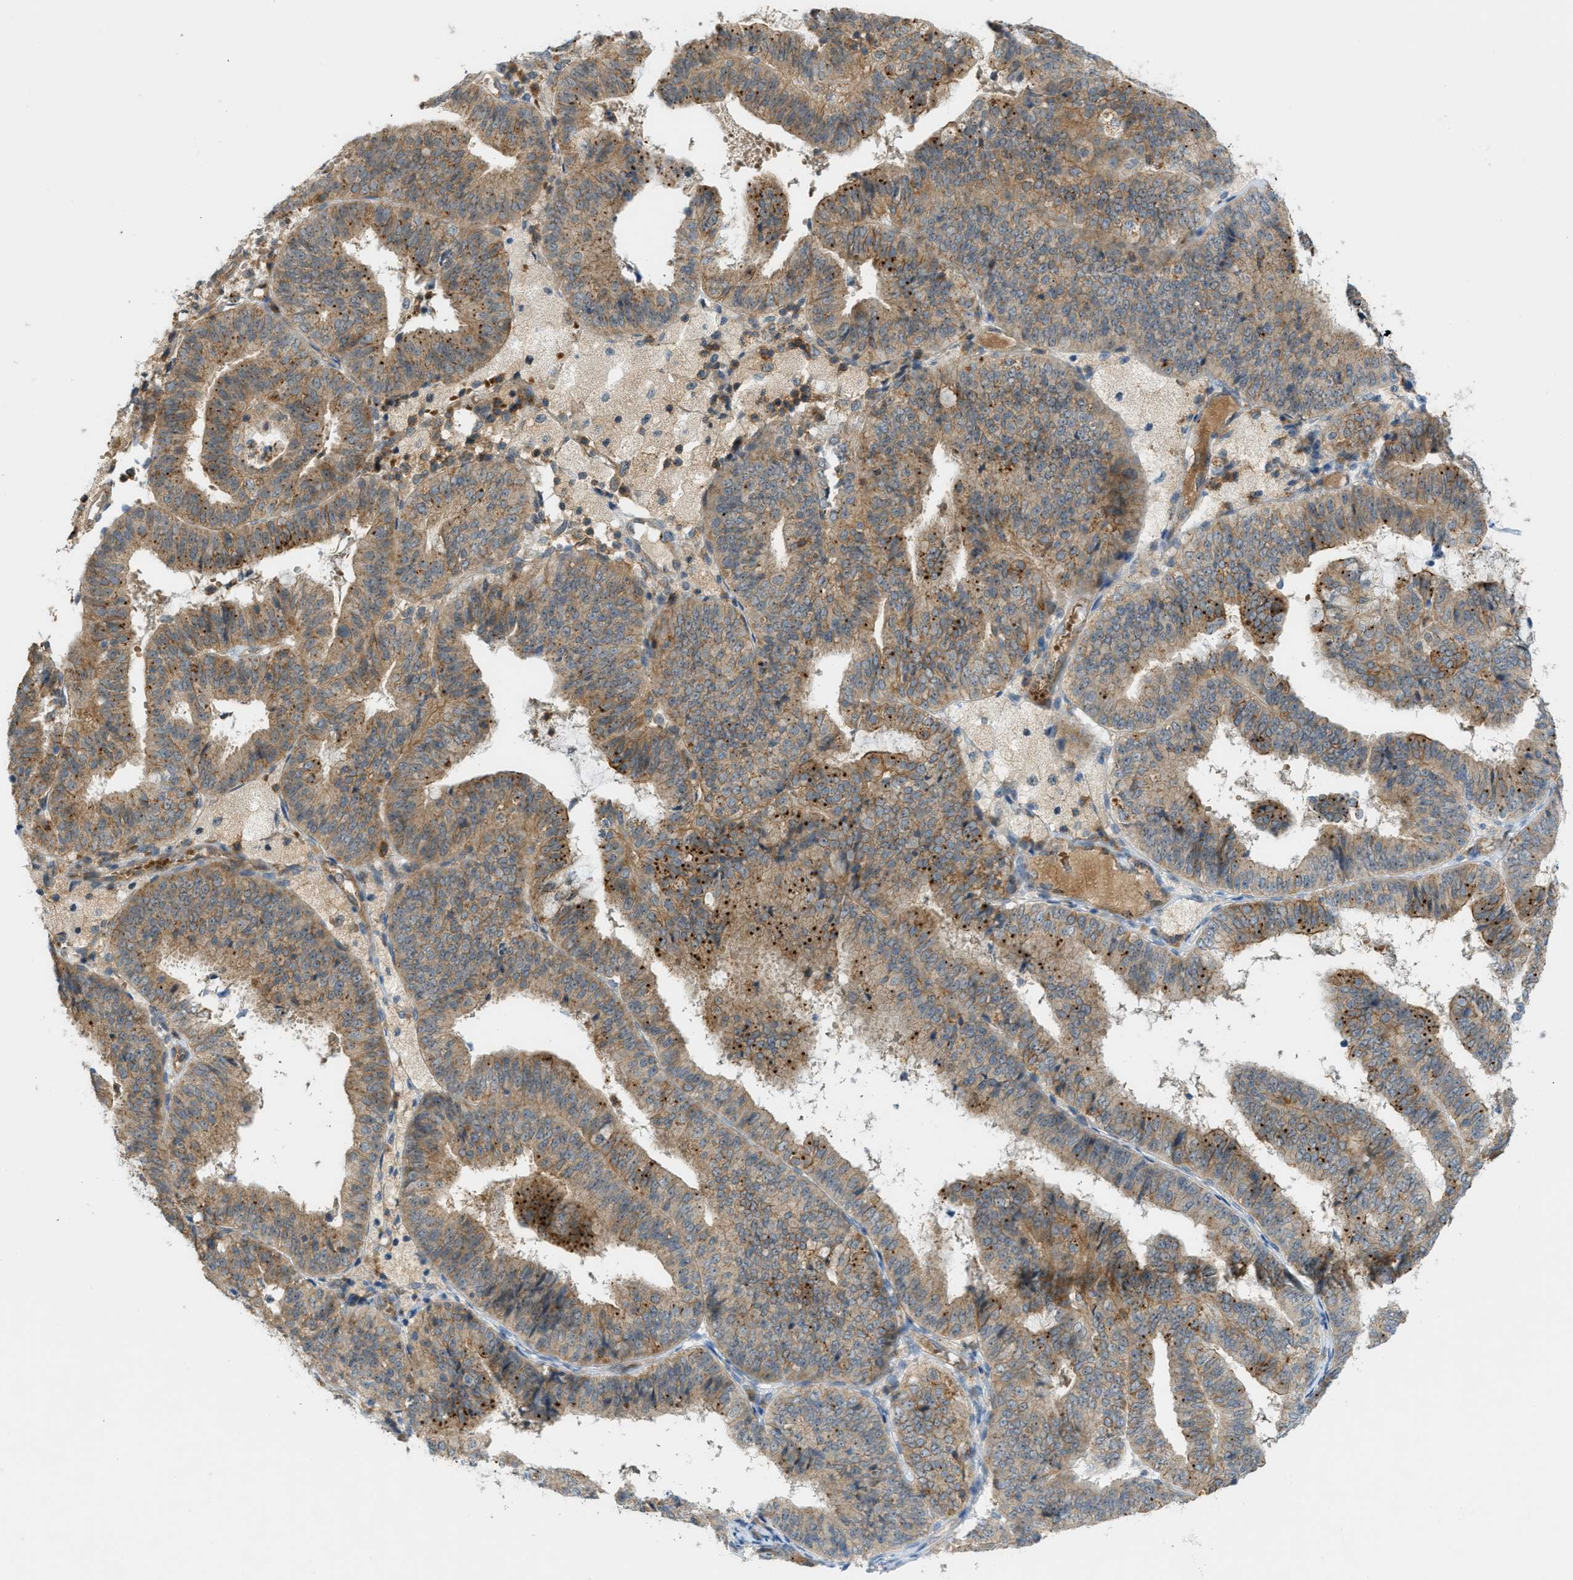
{"staining": {"intensity": "moderate", "quantity": "25%-75%", "location": "cytoplasmic/membranous"}, "tissue": "endometrial cancer", "cell_type": "Tumor cells", "image_type": "cancer", "snomed": [{"axis": "morphology", "description": "Adenocarcinoma, NOS"}, {"axis": "topography", "description": "Endometrium"}], "caption": "This is a micrograph of IHC staining of adenocarcinoma (endometrial), which shows moderate expression in the cytoplasmic/membranous of tumor cells.", "gene": "GRK6", "patient": {"sex": "female", "age": 63}}